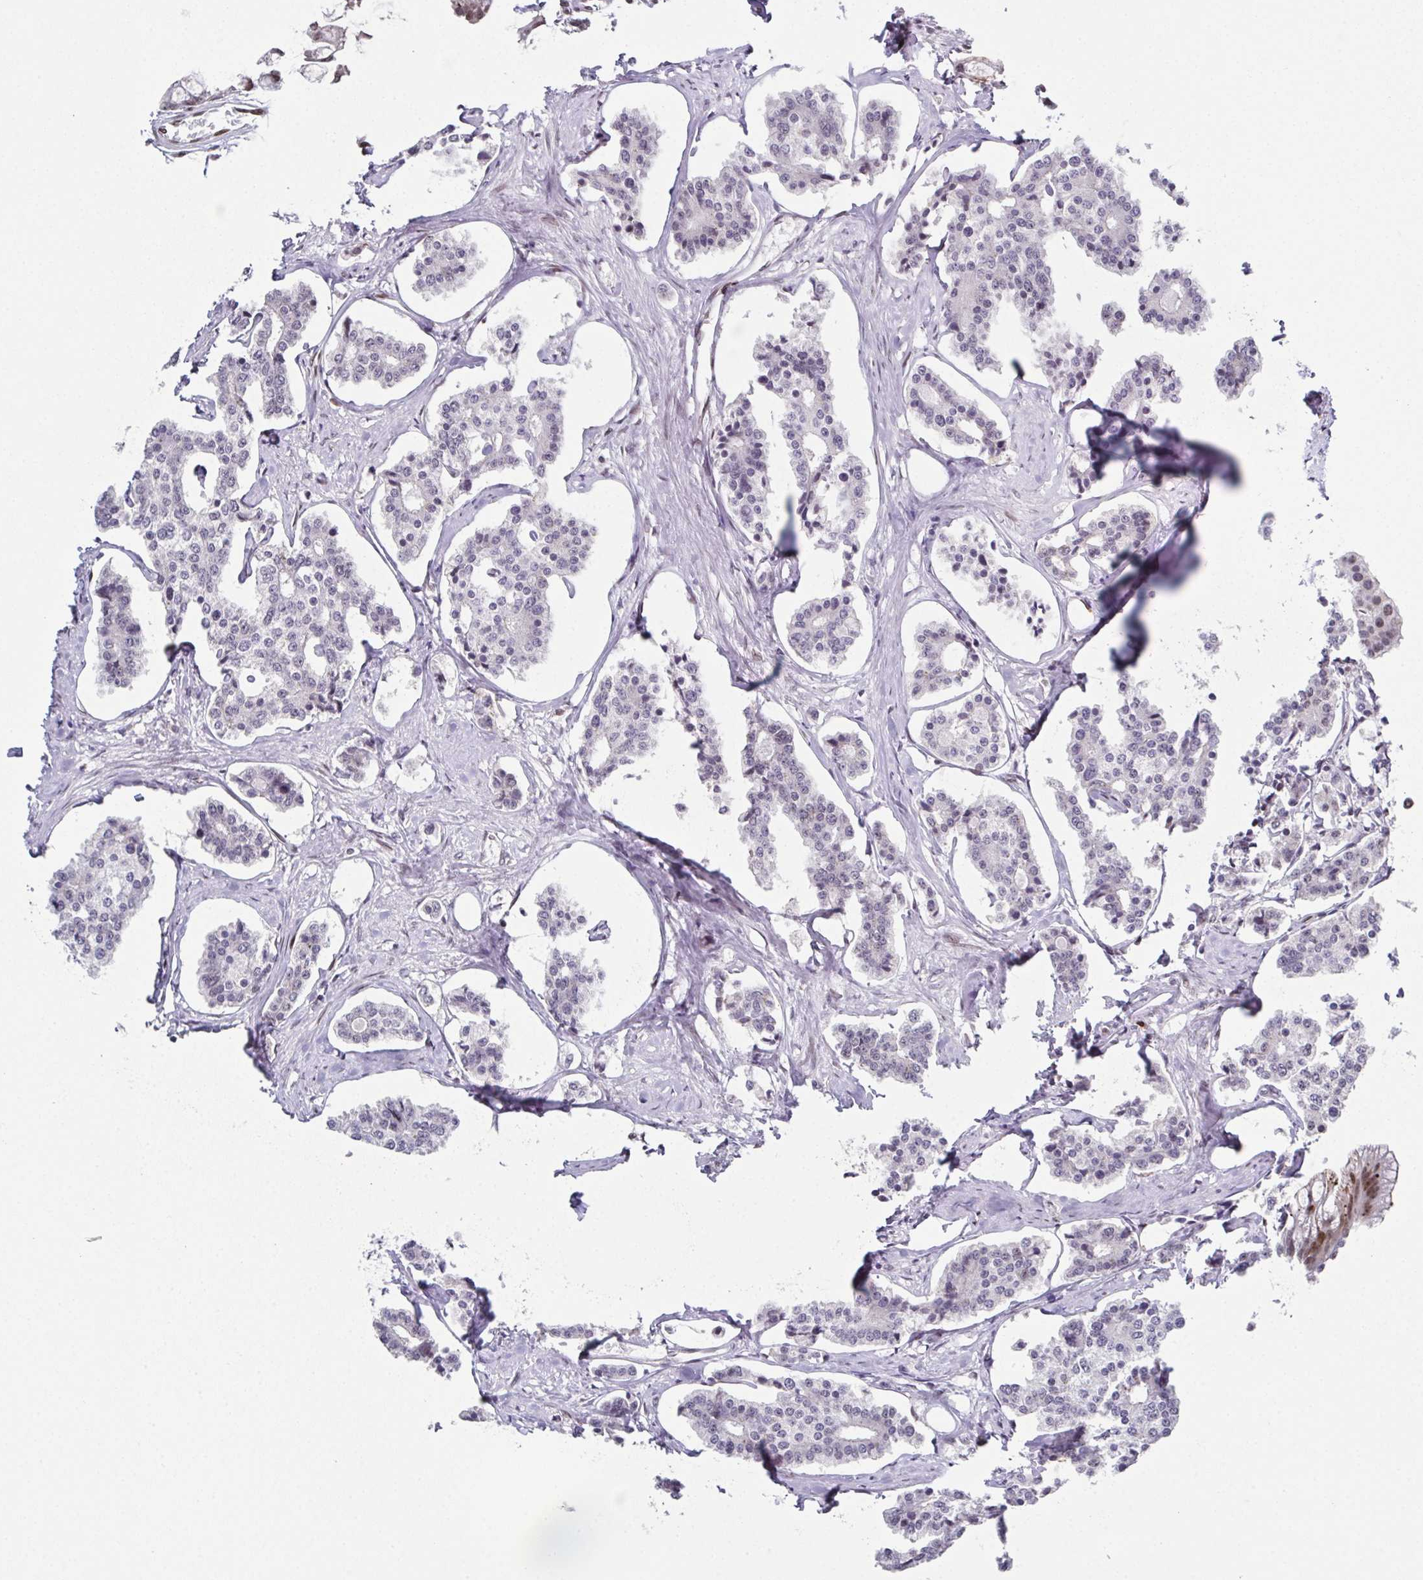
{"staining": {"intensity": "negative", "quantity": "none", "location": "none"}, "tissue": "carcinoid", "cell_type": "Tumor cells", "image_type": "cancer", "snomed": [{"axis": "morphology", "description": "Carcinoid, malignant, NOS"}, {"axis": "topography", "description": "Small intestine"}], "caption": "This image is of carcinoid stained with immunohistochemistry (IHC) to label a protein in brown with the nuclei are counter-stained blue. There is no staining in tumor cells.", "gene": "RB1", "patient": {"sex": "female", "age": 65}}